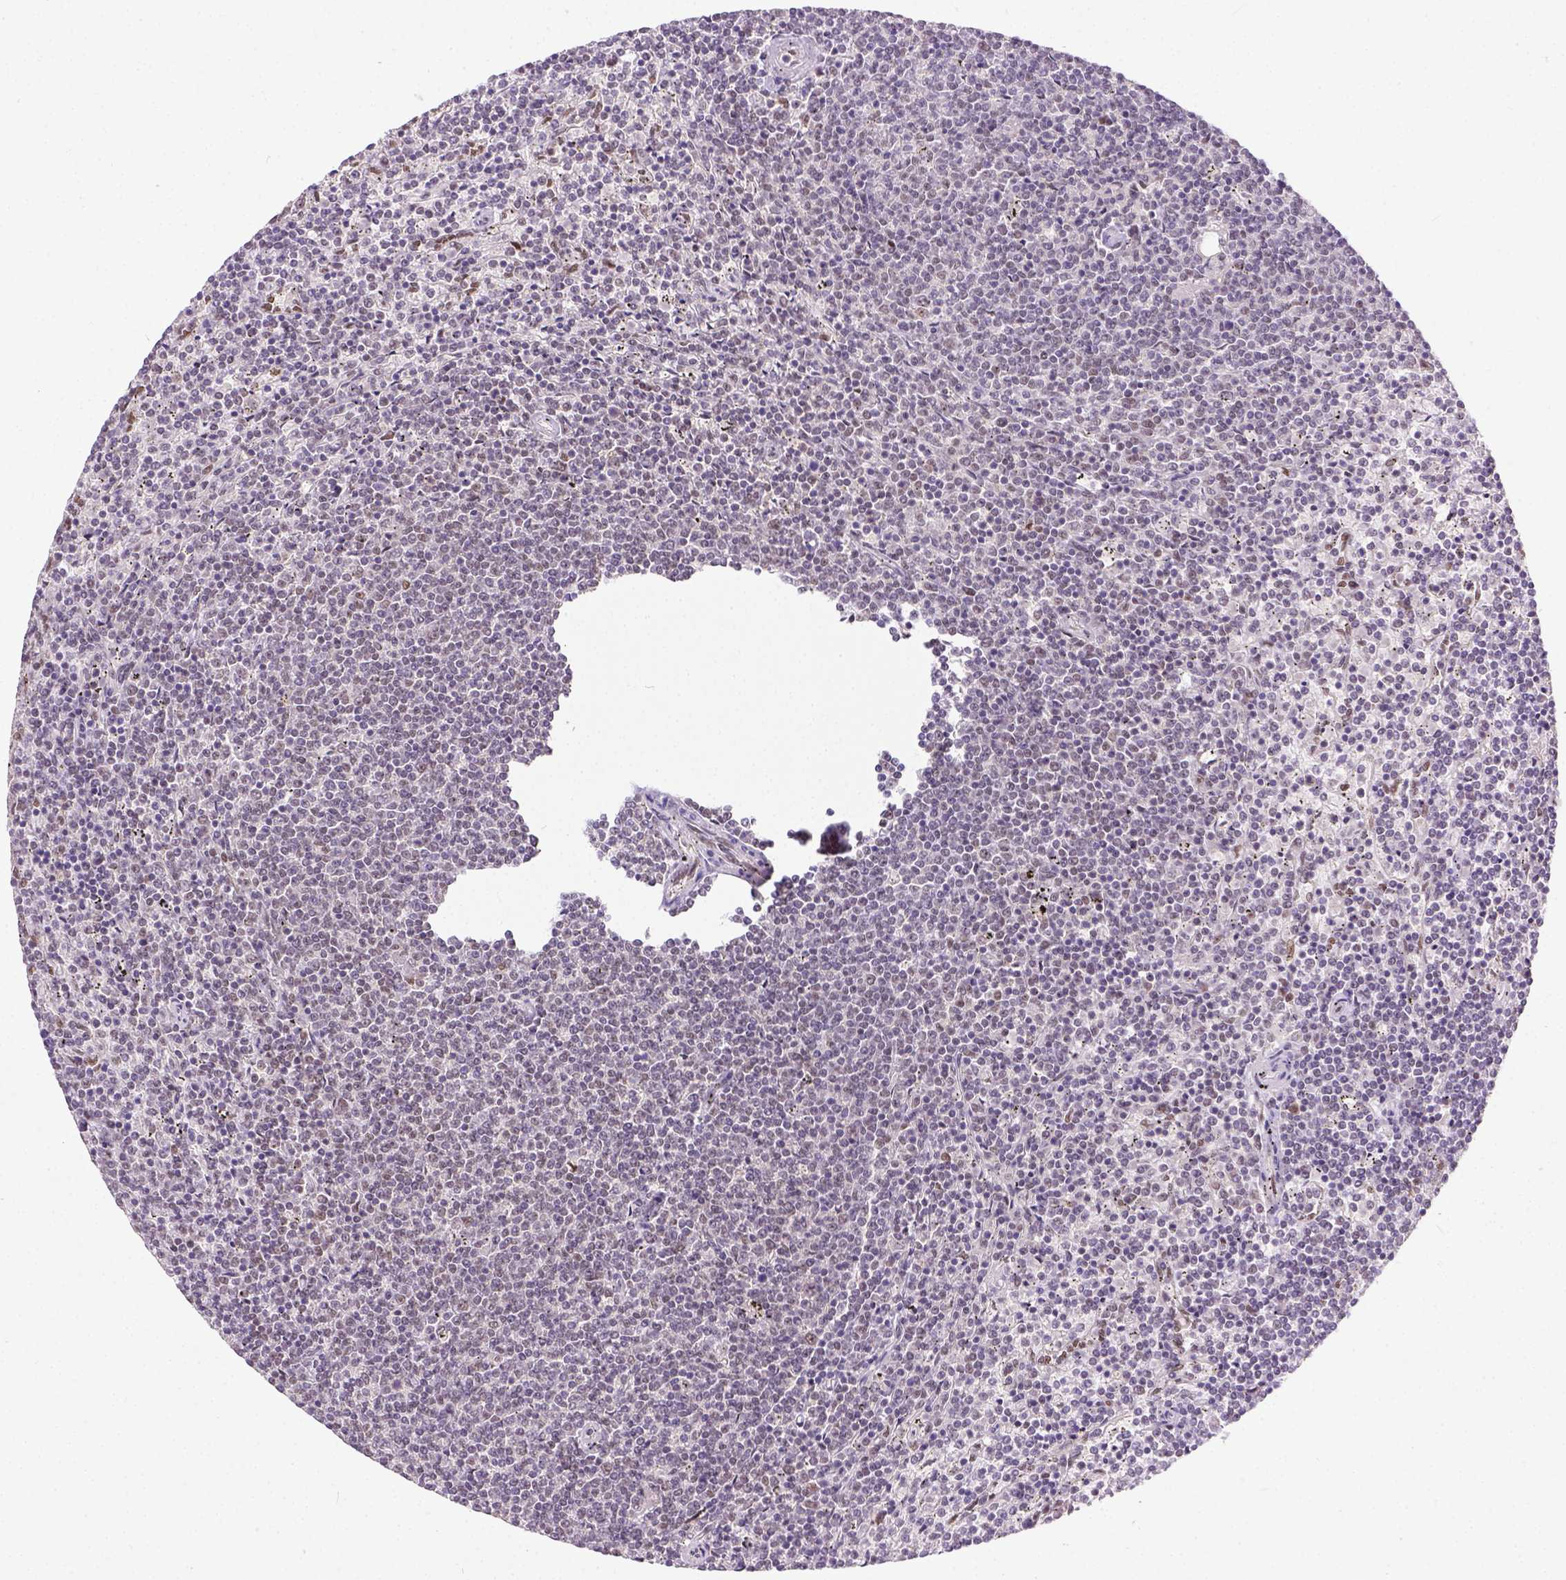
{"staining": {"intensity": "negative", "quantity": "none", "location": "none"}, "tissue": "lymphoma", "cell_type": "Tumor cells", "image_type": "cancer", "snomed": [{"axis": "morphology", "description": "Malignant lymphoma, non-Hodgkin's type, Low grade"}, {"axis": "topography", "description": "Spleen"}], "caption": "Low-grade malignant lymphoma, non-Hodgkin's type was stained to show a protein in brown. There is no significant staining in tumor cells.", "gene": "ERCC1", "patient": {"sex": "female", "age": 50}}